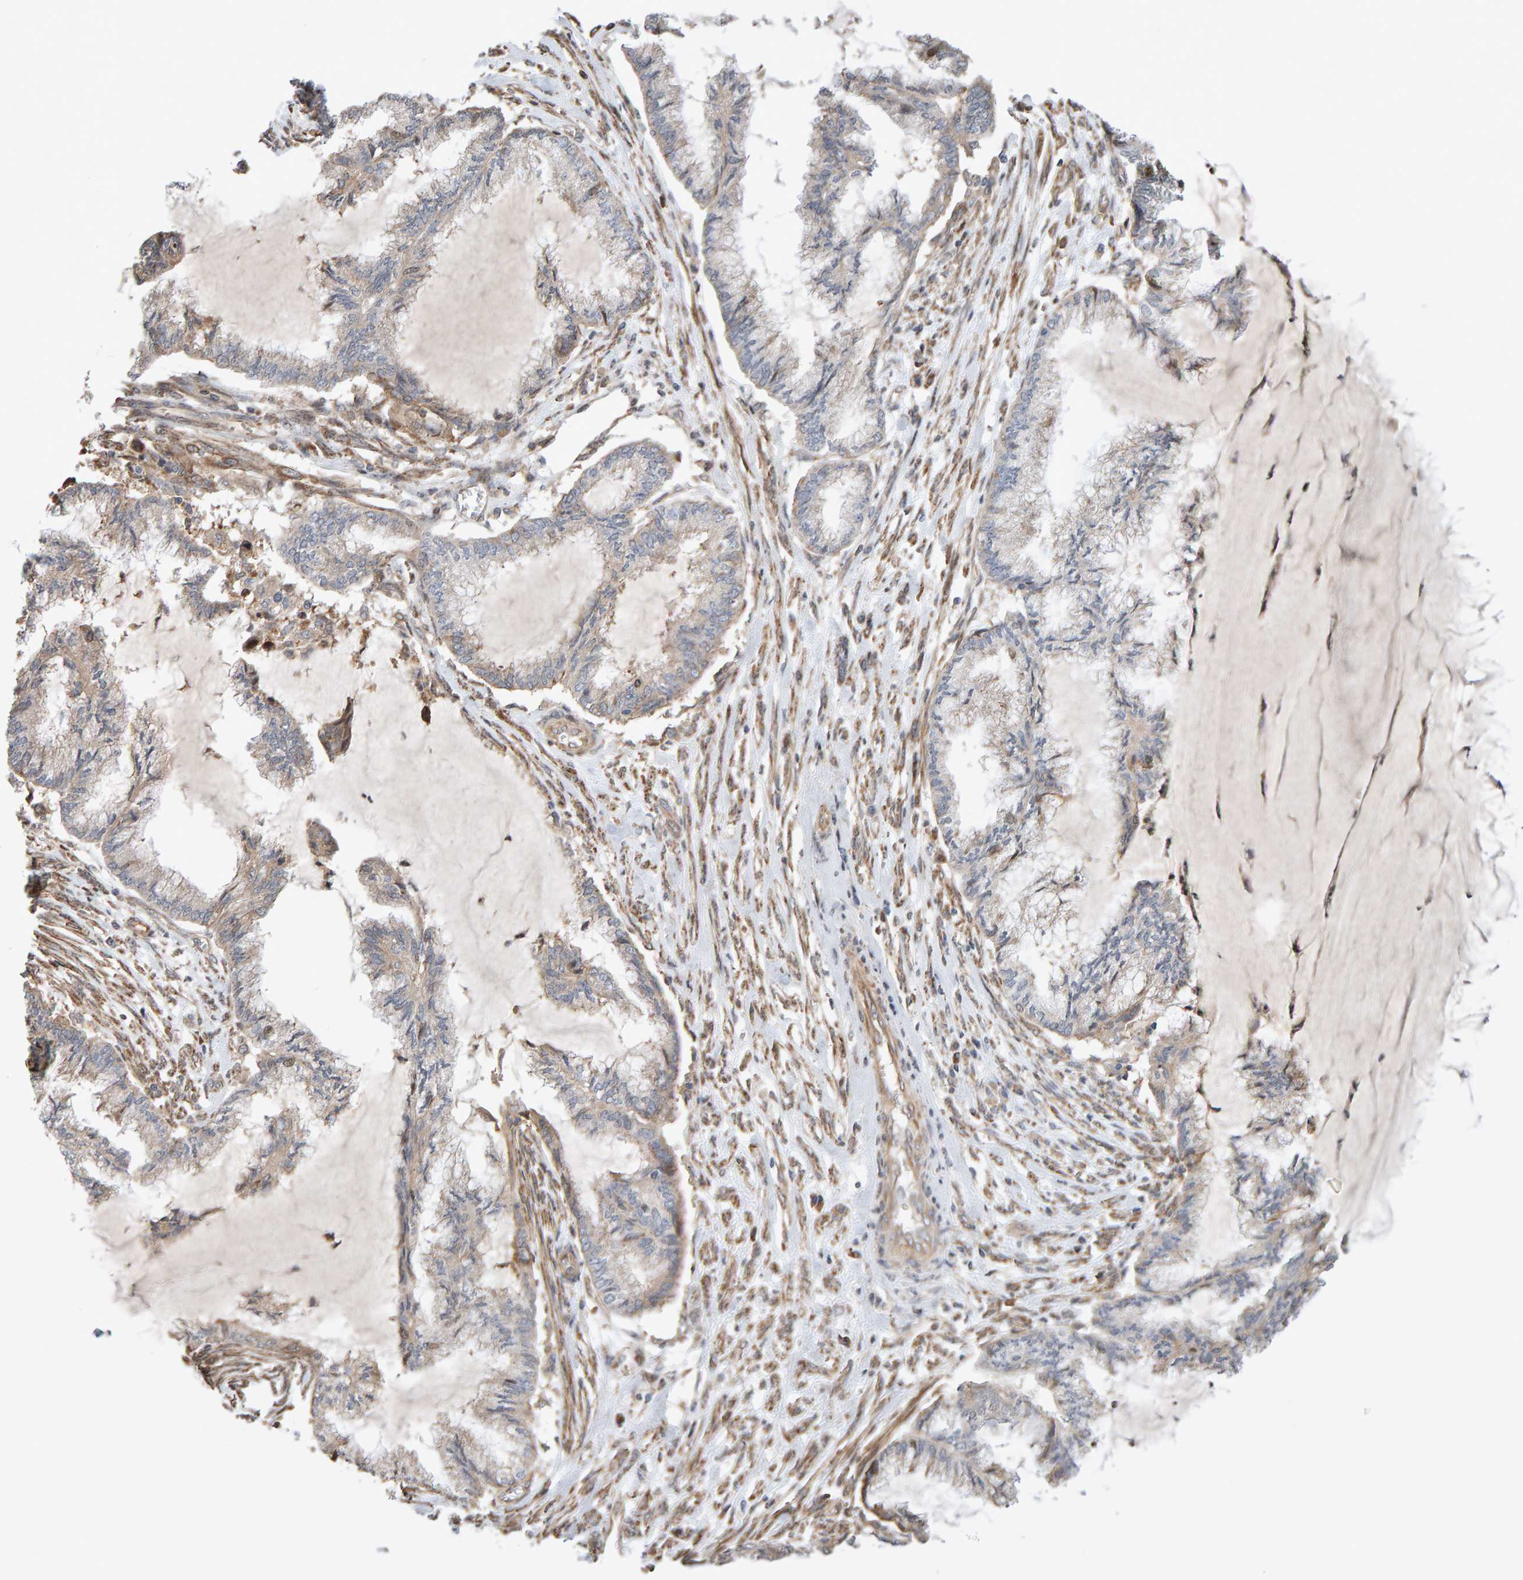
{"staining": {"intensity": "weak", "quantity": "<25%", "location": "cytoplasmic/membranous"}, "tissue": "endometrial cancer", "cell_type": "Tumor cells", "image_type": "cancer", "snomed": [{"axis": "morphology", "description": "Adenocarcinoma, NOS"}, {"axis": "topography", "description": "Endometrium"}], "caption": "This is a micrograph of immunohistochemistry staining of endometrial adenocarcinoma, which shows no expression in tumor cells.", "gene": "LZTS1", "patient": {"sex": "female", "age": 86}}